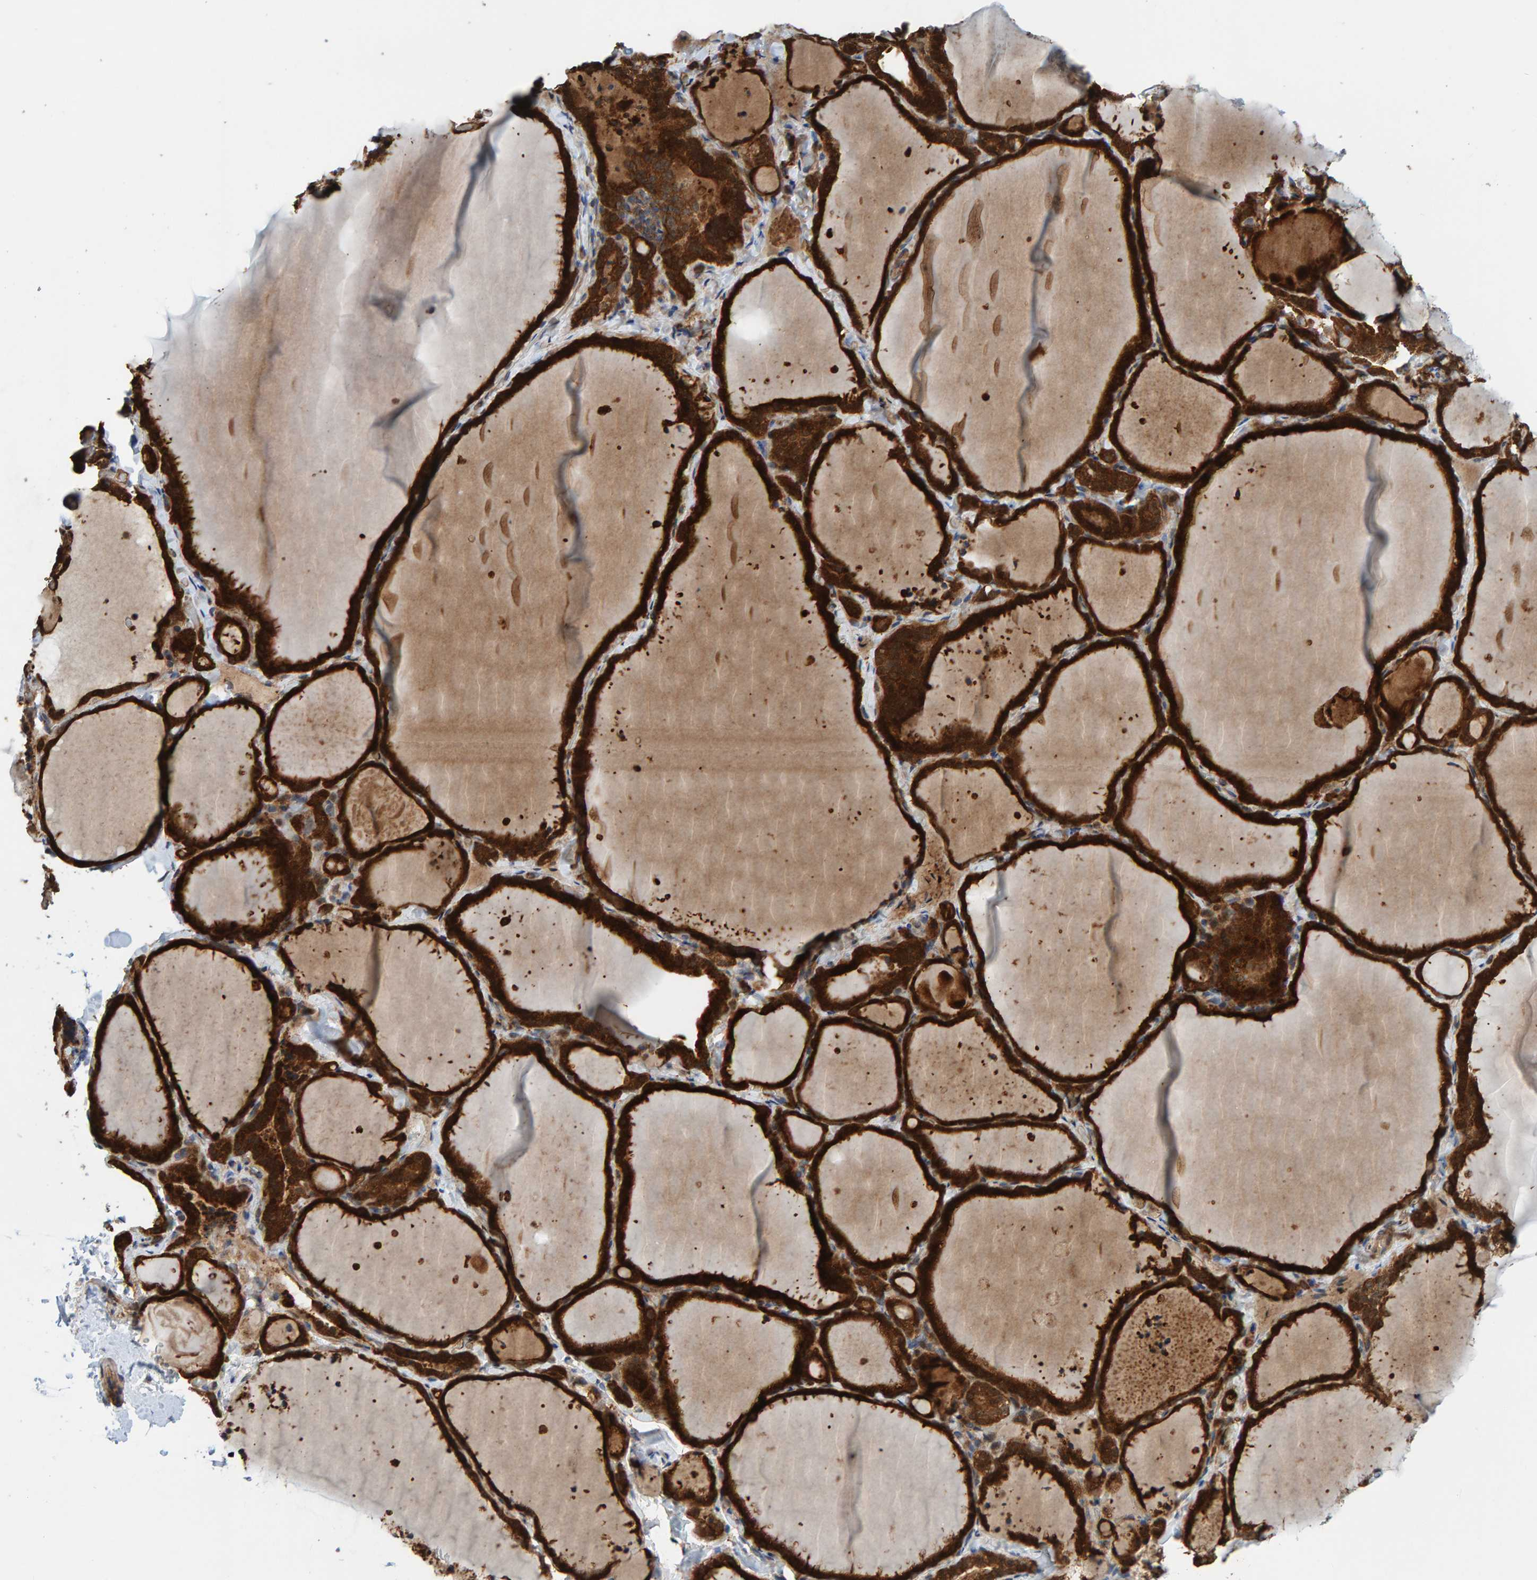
{"staining": {"intensity": "strong", "quantity": ">75%", "location": "cytoplasmic/membranous"}, "tissue": "thyroid gland", "cell_type": "Glandular cells", "image_type": "normal", "snomed": [{"axis": "morphology", "description": "Normal tissue, NOS"}, {"axis": "topography", "description": "Thyroid gland"}], "caption": "Brown immunohistochemical staining in unremarkable human thyroid gland demonstrates strong cytoplasmic/membranous positivity in approximately >75% of glandular cells.", "gene": "KIAA0753", "patient": {"sex": "female", "age": 22}}